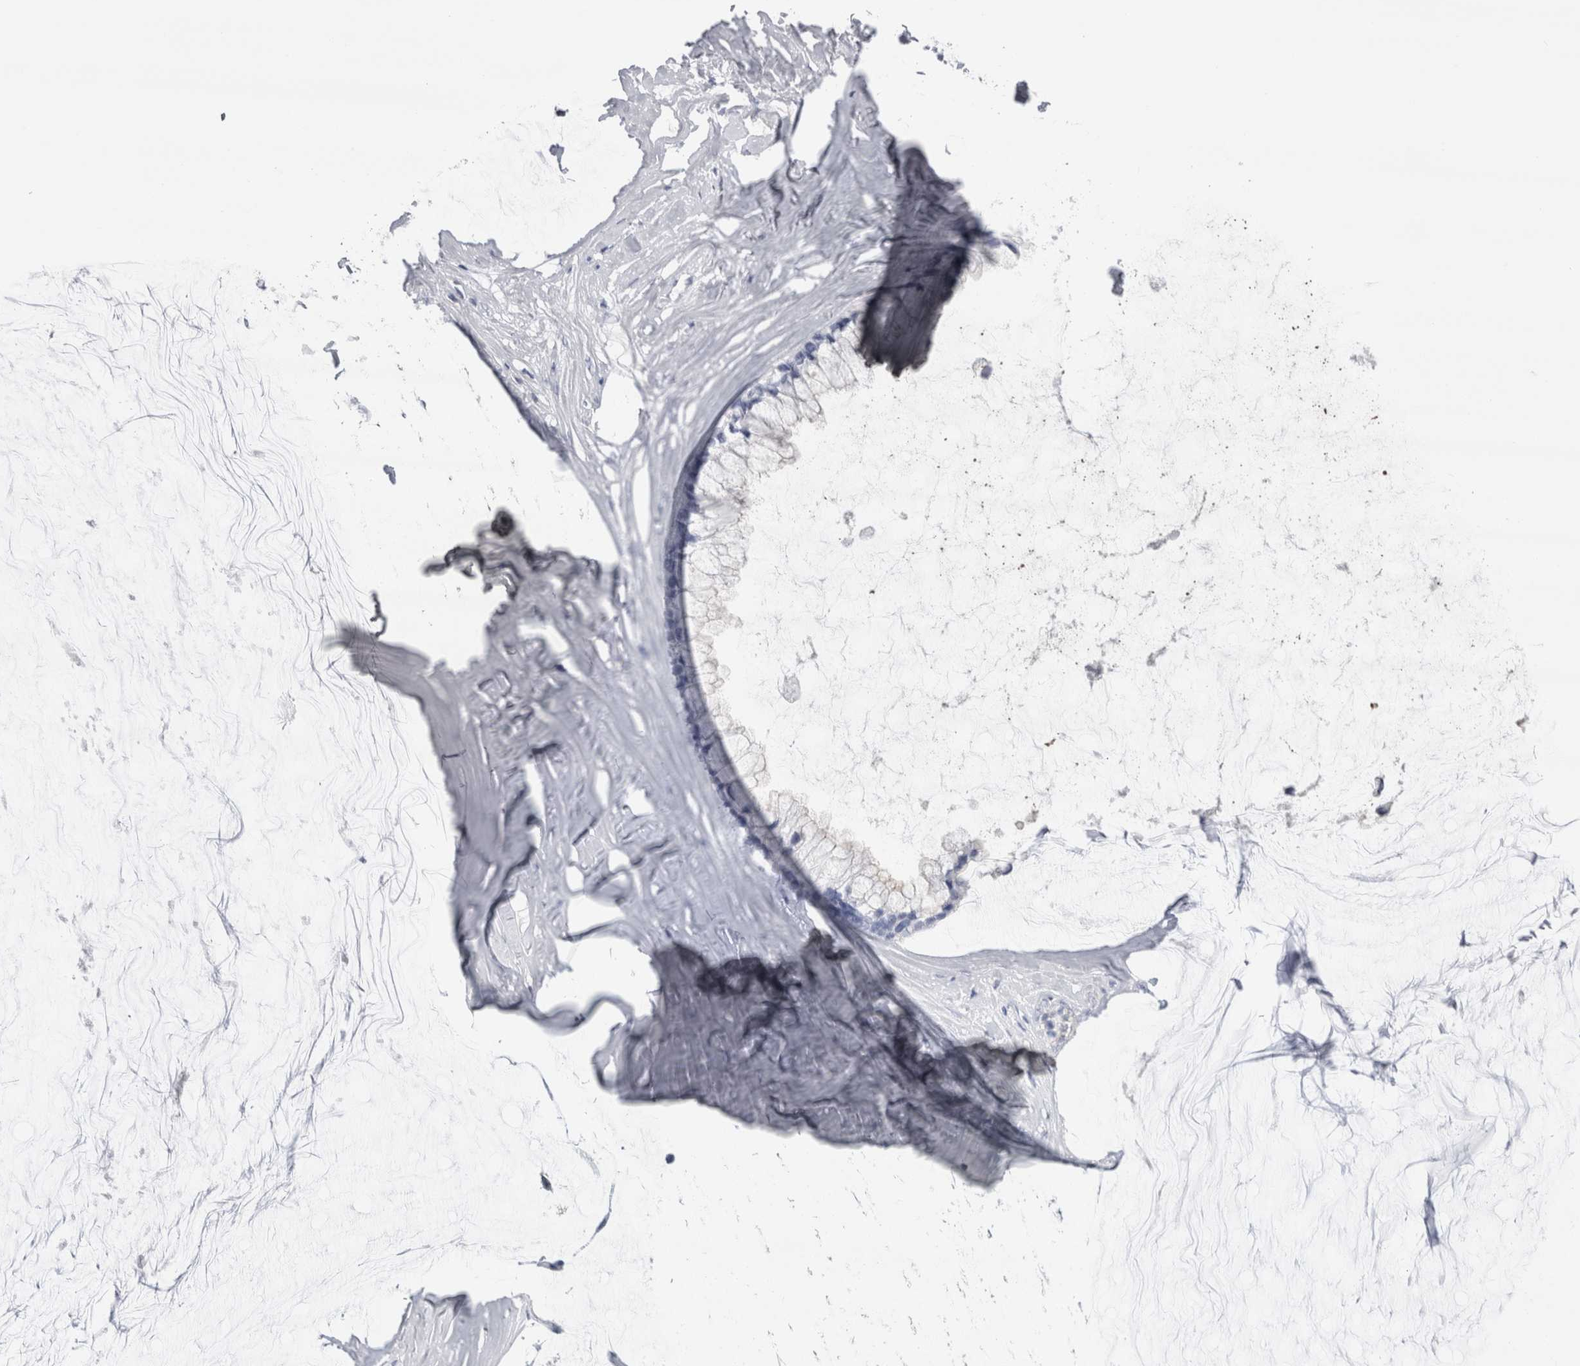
{"staining": {"intensity": "negative", "quantity": "none", "location": "none"}, "tissue": "ovarian cancer", "cell_type": "Tumor cells", "image_type": "cancer", "snomed": [{"axis": "morphology", "description": "Cystadenocarcinoma, mucinous, NOS"}, {"axis": "topography", "description": "Ovary"}], "caption": "High power microscopy photomicrograph of an IHC histopathology image of ovarian mucinous cystadenocarcinoma, revealing no significant staining in tumor cells.", "gene": "REG1A", "patient": {"sex": "female", "age": 39}}